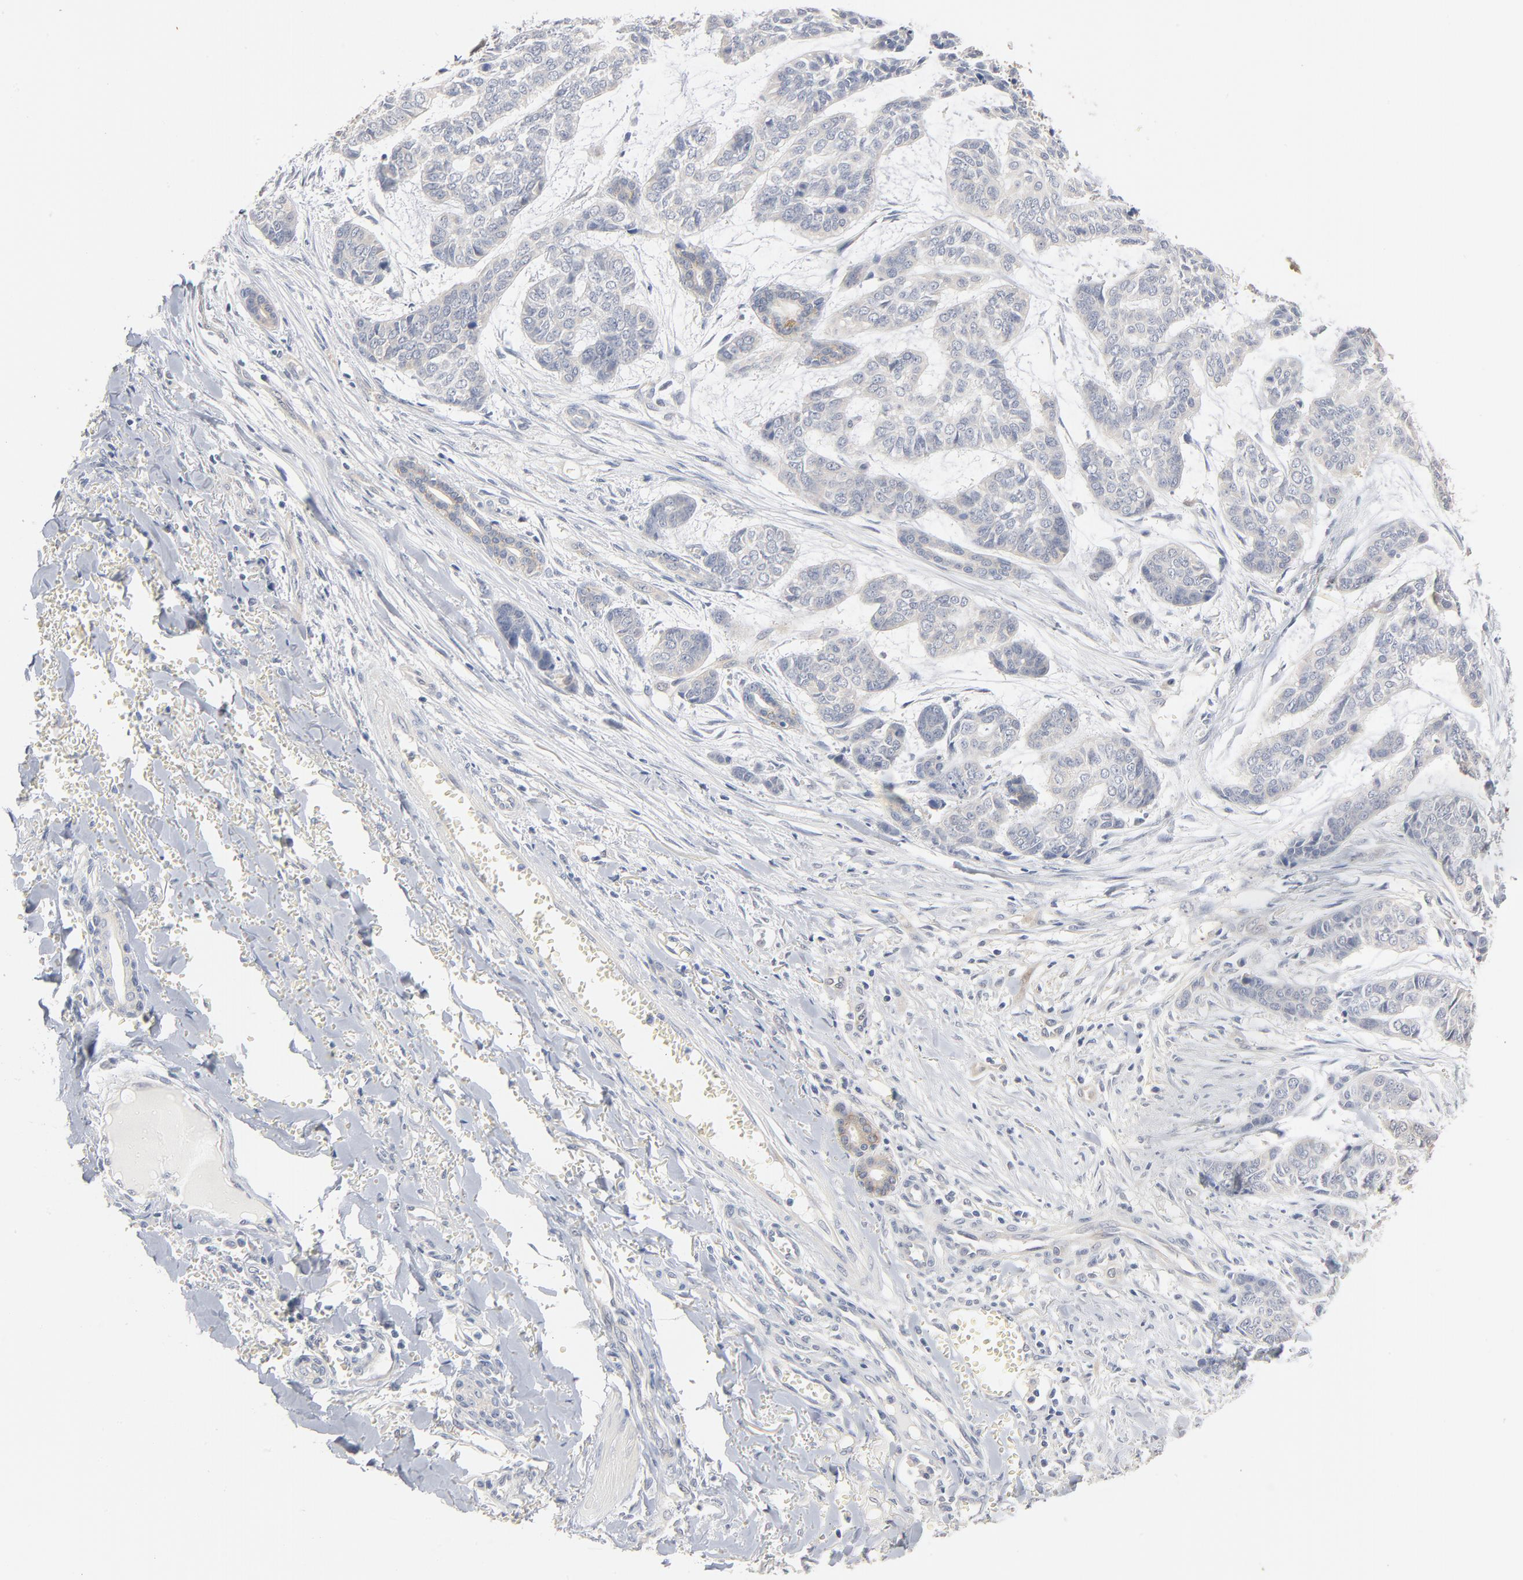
{"staining": {"intensity": "weak", "quantity": "<25%", "location": "cytoplasmic/membranous"}, "tissue": "skin cancer", "cell_type": "Tumor cells", "image_type": "cancer", "snomed": [{"axis": "morphology", "description": "Basal cell carcinoma"}, {"axis": "topography", "description": "Skin"}], "caption": "This is an immunohistochemistry (IHC) histopathology image of skin basal cell carcinoma. There is no staining in tumor cells.", "gene": "EPCAM", "patient": {"sex": "female", "age": 64}}